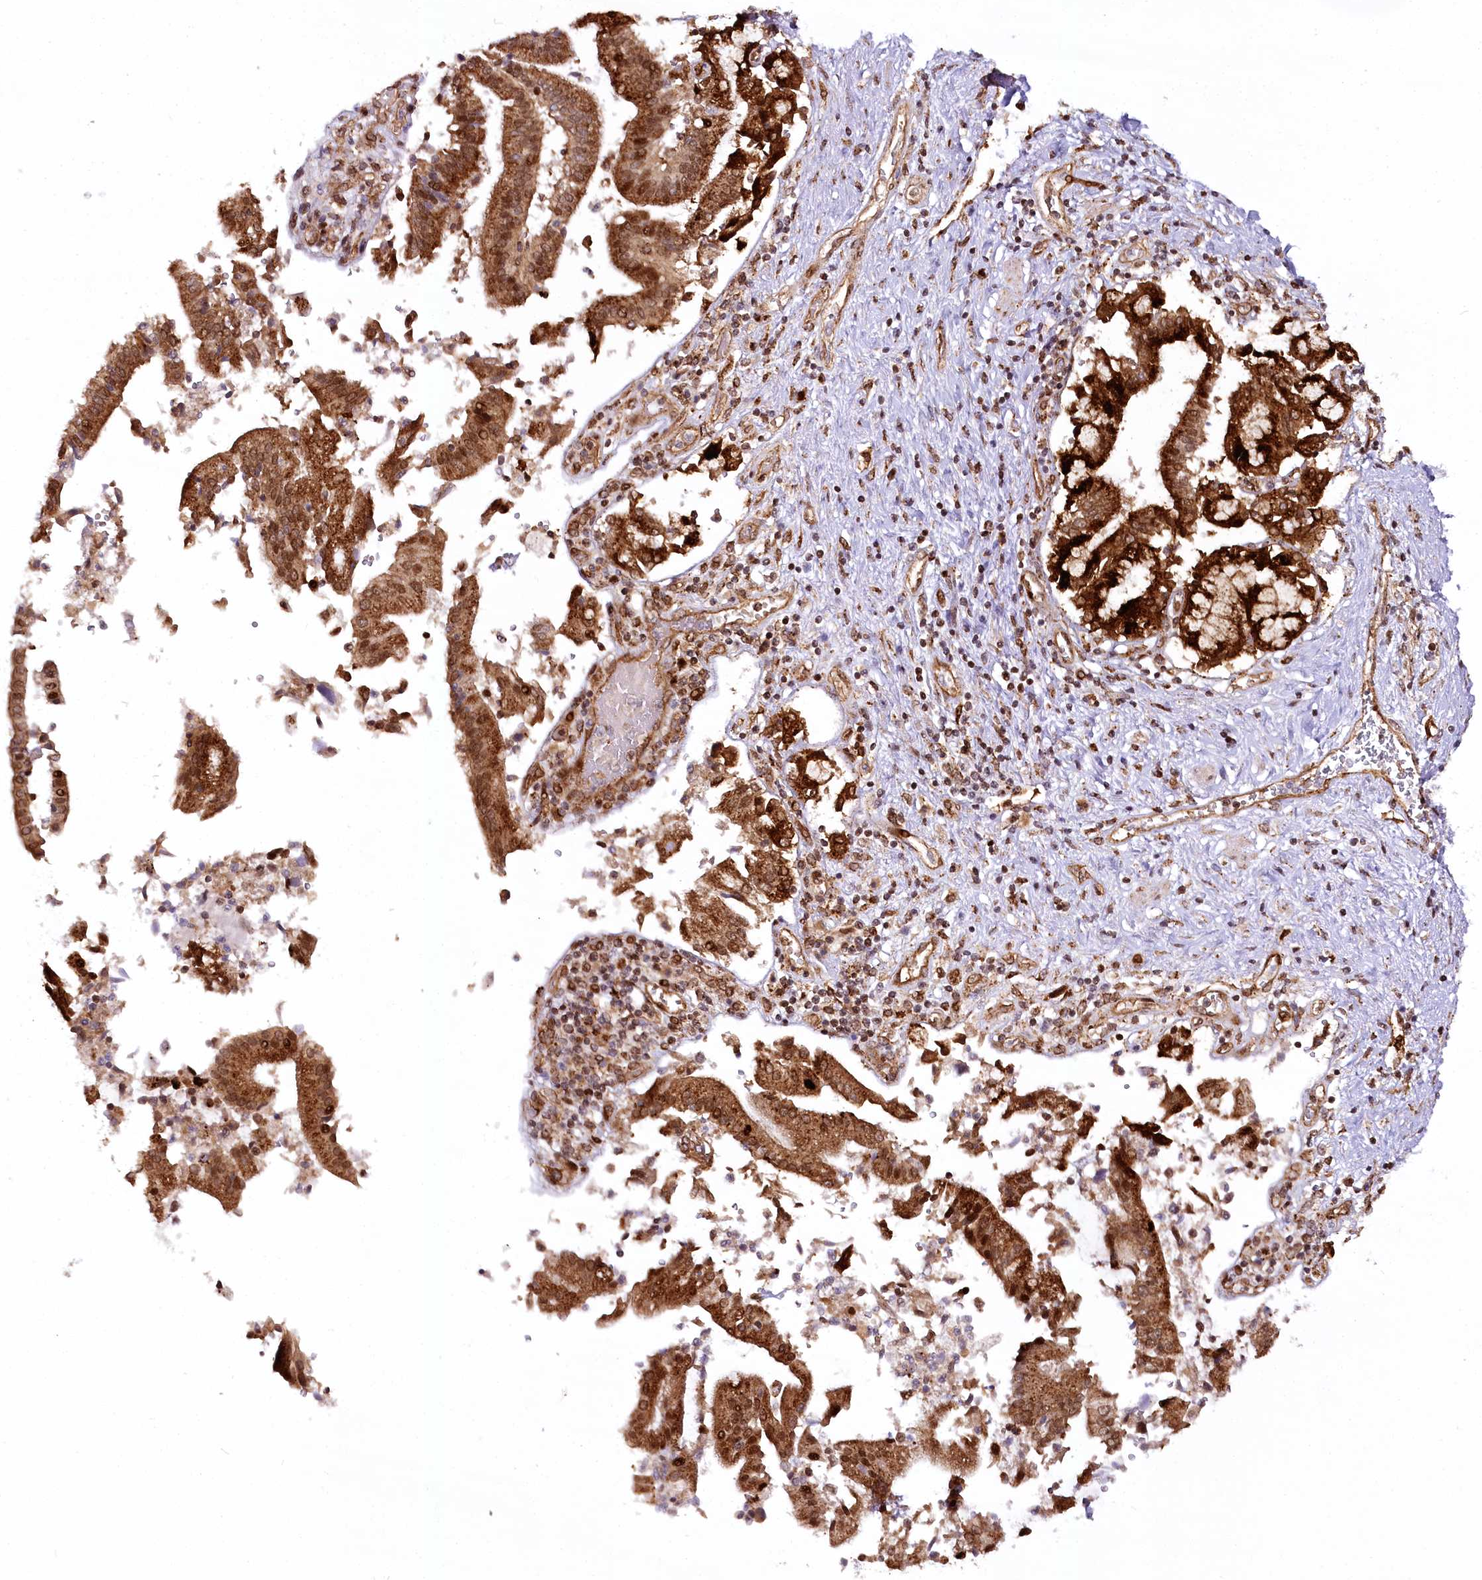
{"staining": {"intensity": "strong", "quantity": "25%-75%", "location": "cytoplasmic/membranous,nuclear"}, "tissue": "pancreatic cancer", "cell_type": "Tumor cells", "image_type": "cancer", "snomed": [{"axis": "morphology", "description": "Adenocarcinoma, NOS"}, {"axis": "topography", "description": "Pancreas"}], "caption": "A photomicrograph of human pancreatic cancer (adenocarcinoma) stained for a protein reveals strong cytoplasmic/membranous and nuclear brown staining in tumor cells.", "gene": "COPG1", "patient": {"sex": "male", "age": 46}}